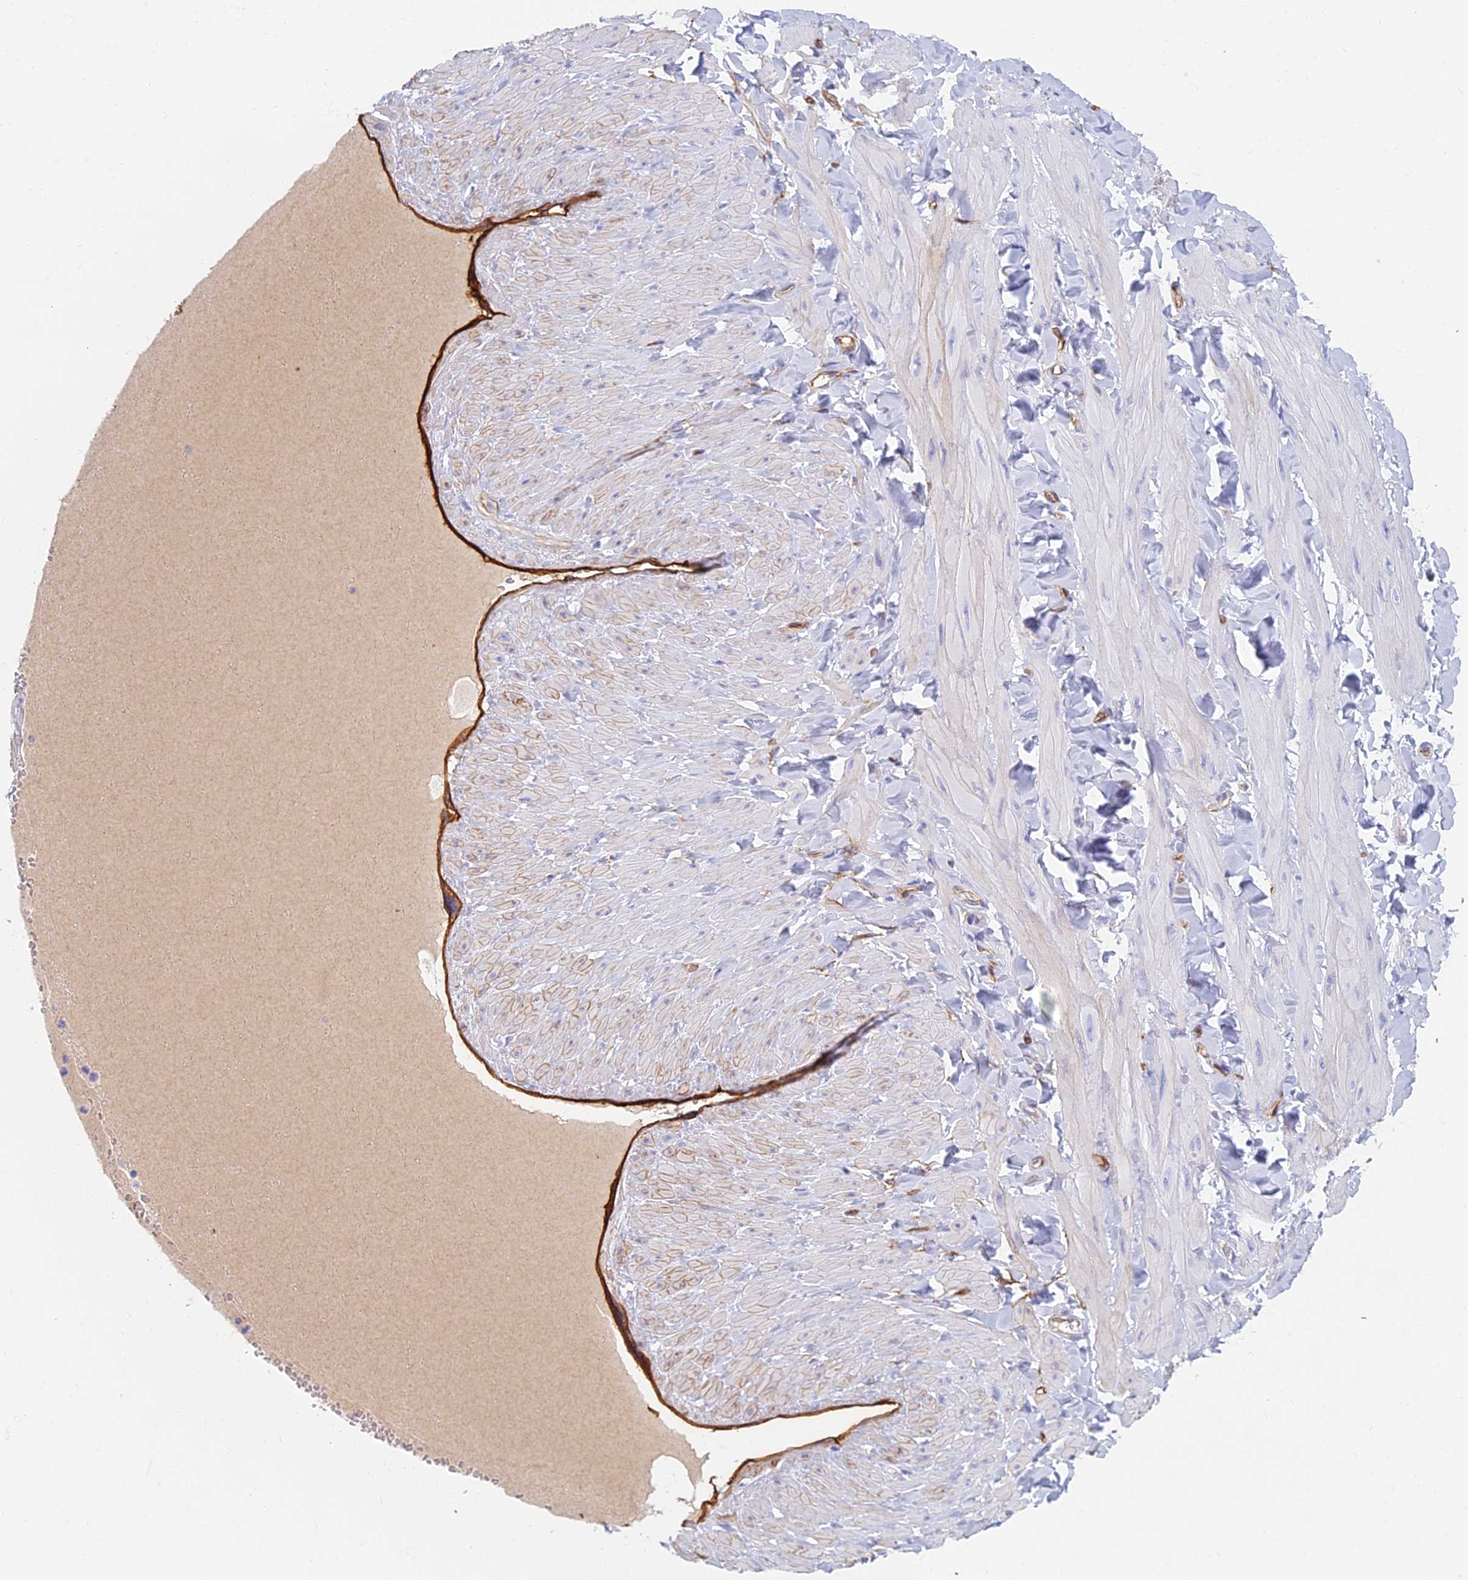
{"staining": {"intensity": "negative", "quantity": "none", "location": "none"}, "tissue": "adipose tissue", "cell_type": "Adipocytes", "image_type": "normal", "snomed": [{"axis": "morphology", "description": "Normal tissue, NOS"}, {"axis": "topography", "description": "Adipose tissue"}, {"axis": "topography", "description": "Vascular tissue"}, {"axis": "topography", "description": "Peripheral nerve tissue"}], "caption": "A high-resolution image shows immunohistochemistry (IHC) staining of benign adipose tissue, which displays no significant staining in adipocytes.", "gene": "ETFRF1", "patient": {"sex": "male", "age": 25}}